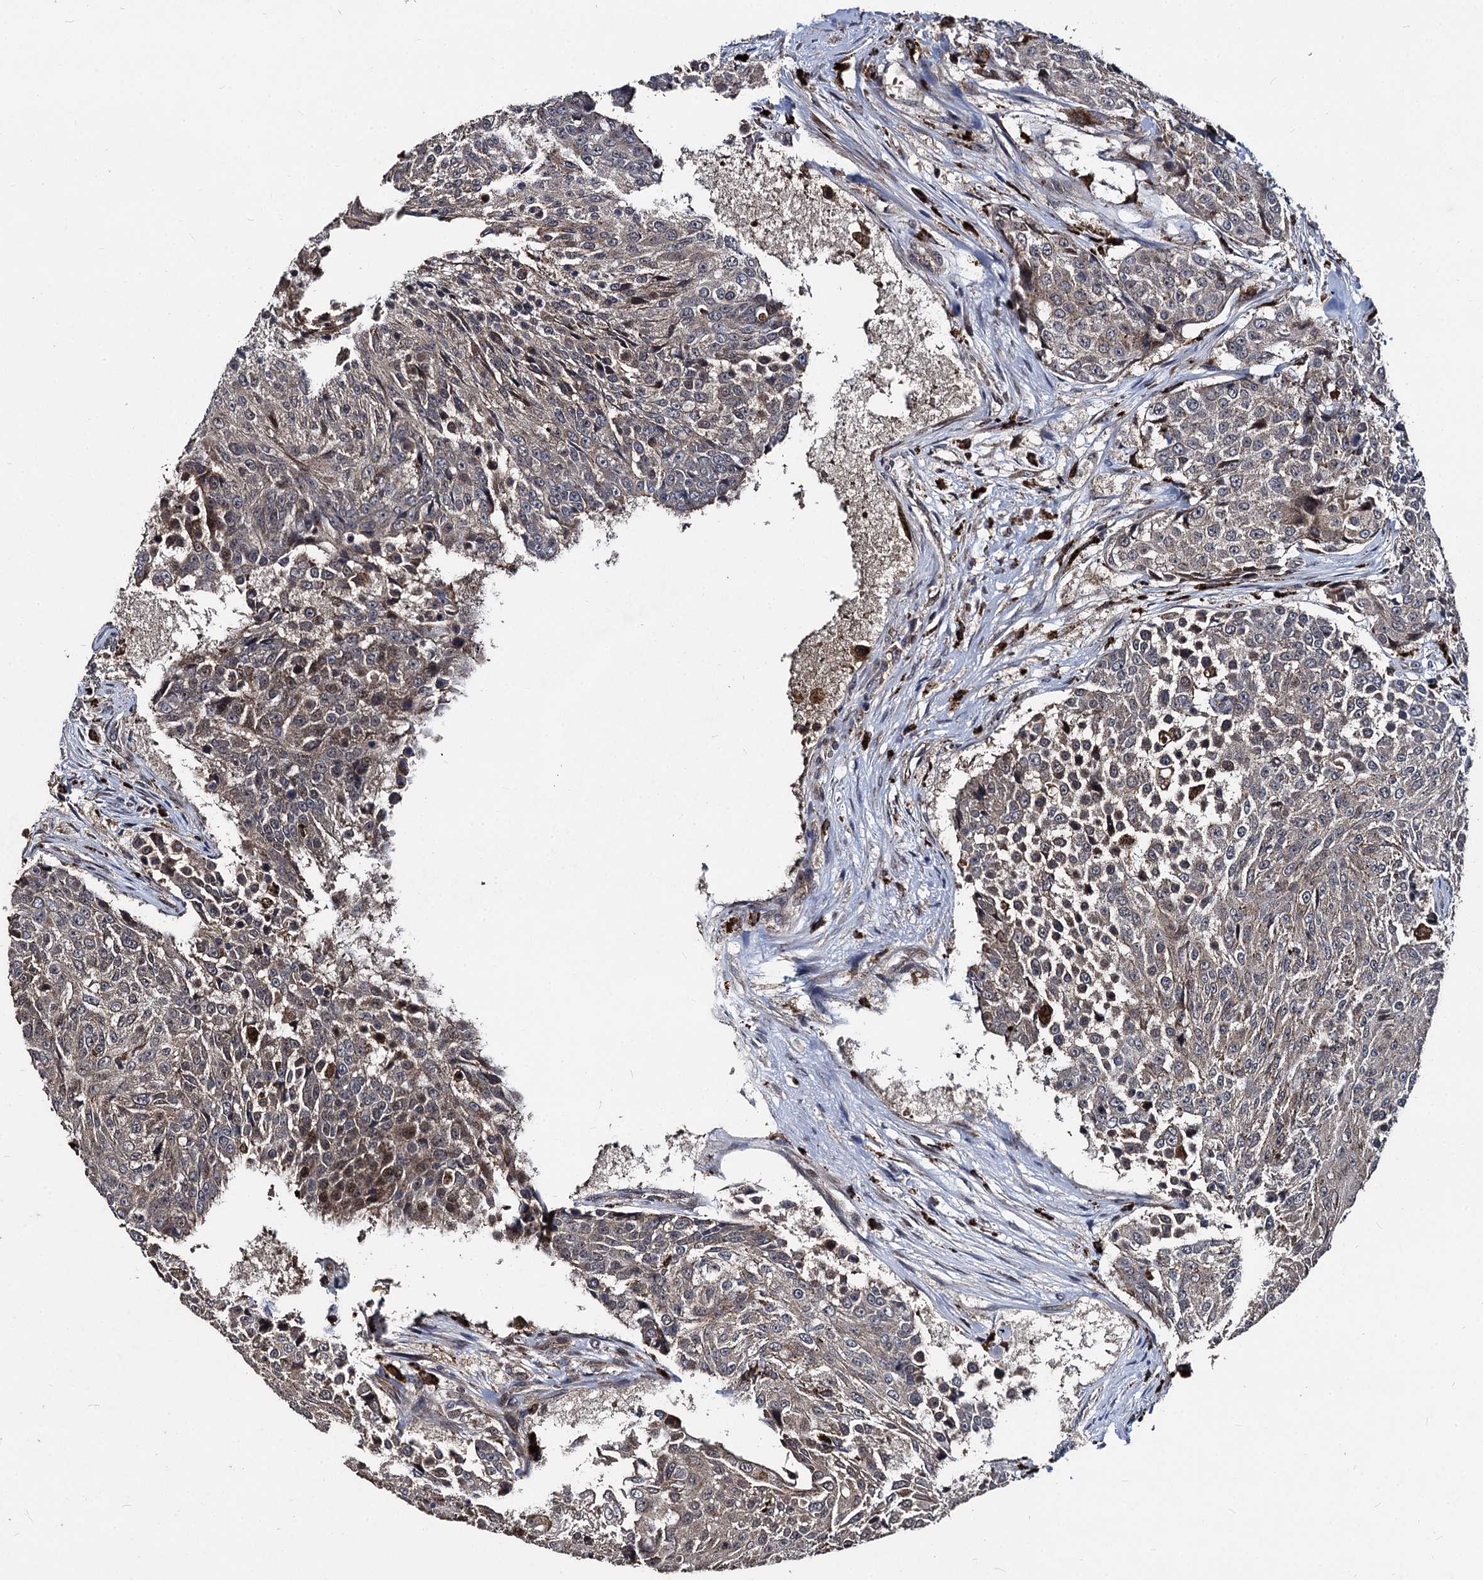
{"staining": {"intensity": "moderate", "quantity": "25%-75%", "location": "cytoplasmic/membranous"}, "tissue": "urothelial cancer", "cell_type": "Tumor cells", "image_type": "cancer", "snomed": [{"axis": "morphology", "description": "Urothelial carcinoma, High grade"}, {"axis": "topography", "description": "Urinary bladder"}], "caption": "About 25%-75% of tumor cells in human urothelial cancer display moderate cytoplasmic/membranous protein positivity as visualized by brown immunohistochemical staining.", "gene": "BCL2L2", "patient": {"sex": "female", "age": 63}}